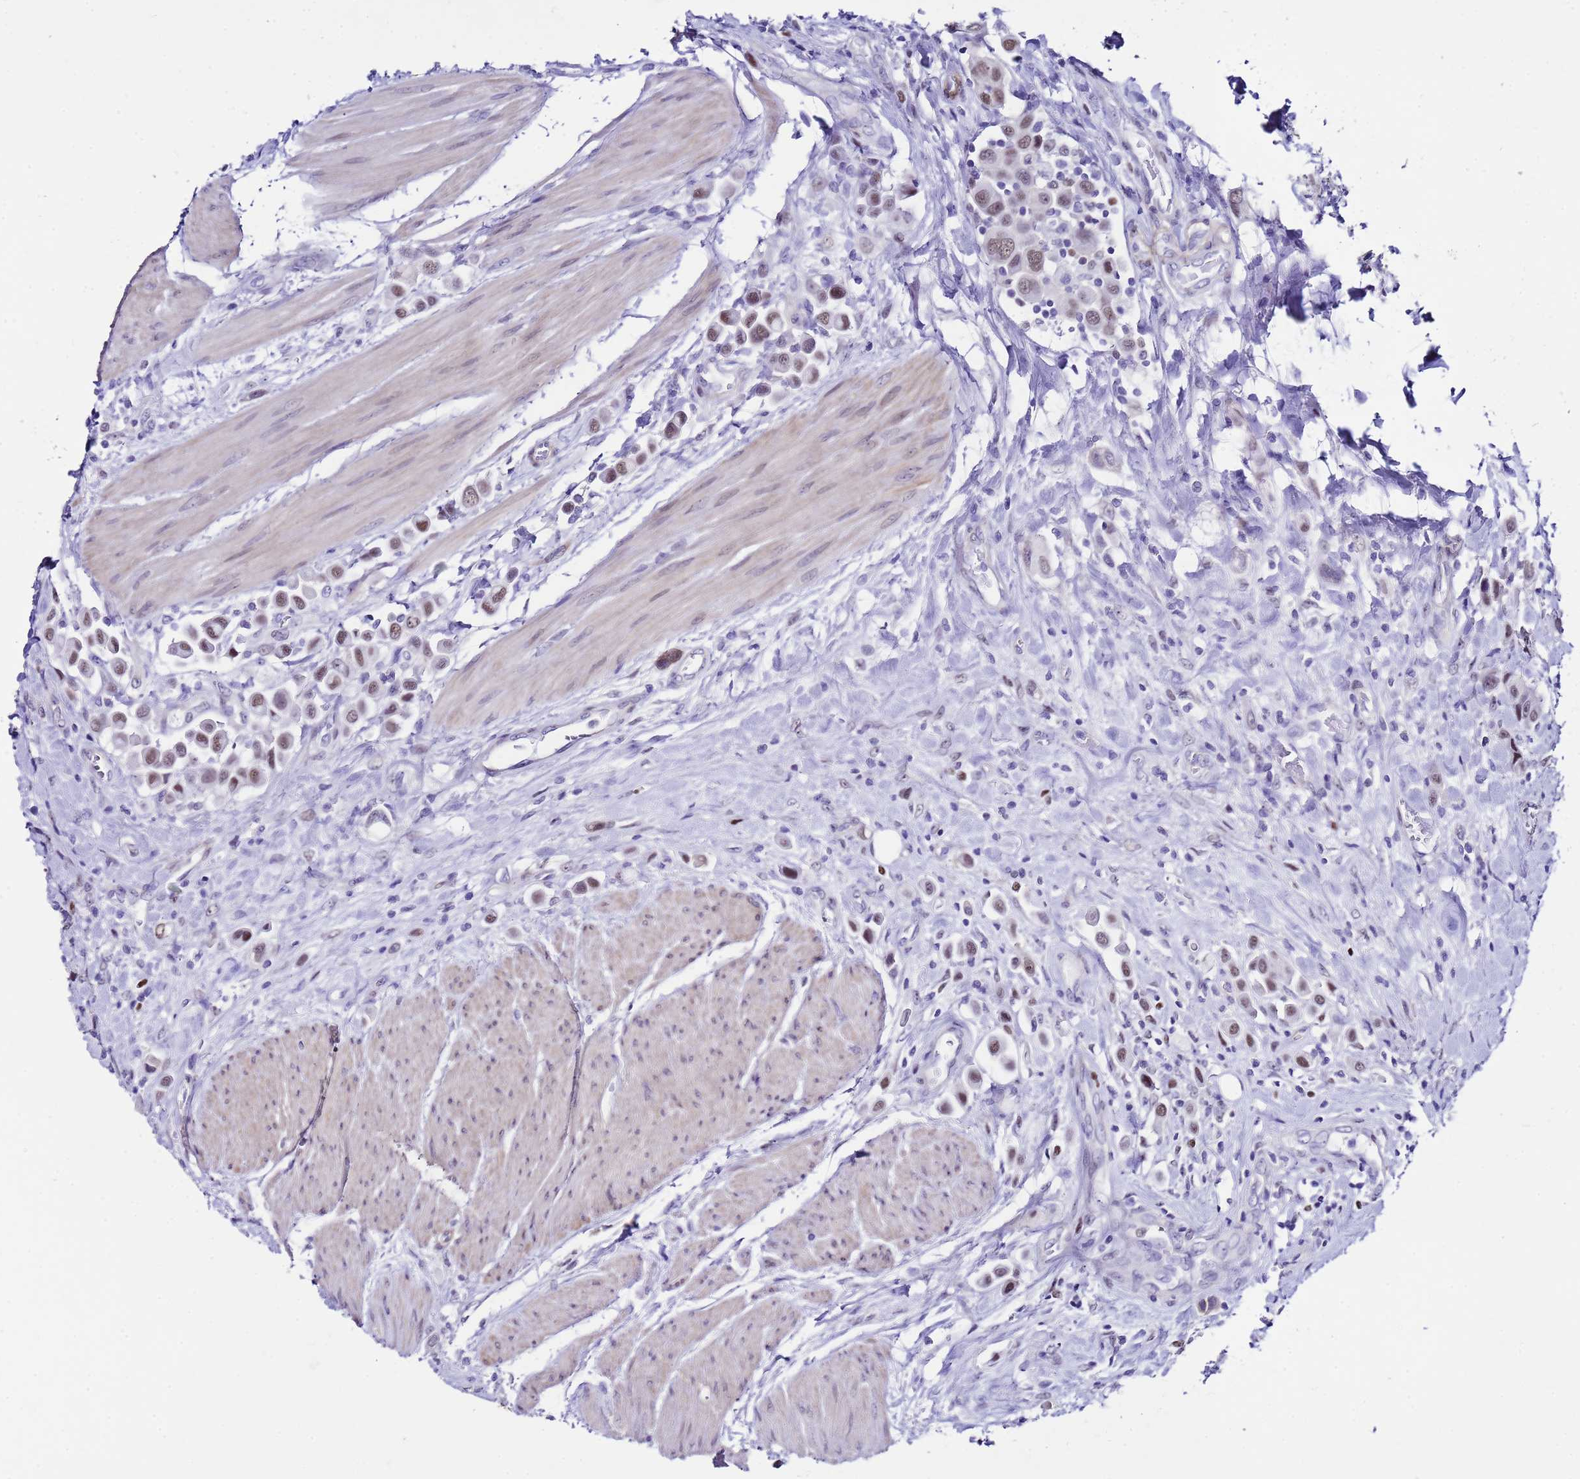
{"staining": {"intensity": "moderate", "quantity": ">75%", "location": "nuclear"}, "tissue": "urothelial cancer", "cell_type": "Tumor cells", "image_type": "cancer", "snomed": [{"axis": "morphology", "description": "Urothelial carcinoma, High grade"}, {"axis": "topography", "description": "Urinary bladder"}], "caption": "Tumor cells show moderate nuclear staining in approximately >75% of cells in urothelial carcinoma (high-grade).", "gene": "BCL7A", "patient": {"sex": "male", "age": 50}}